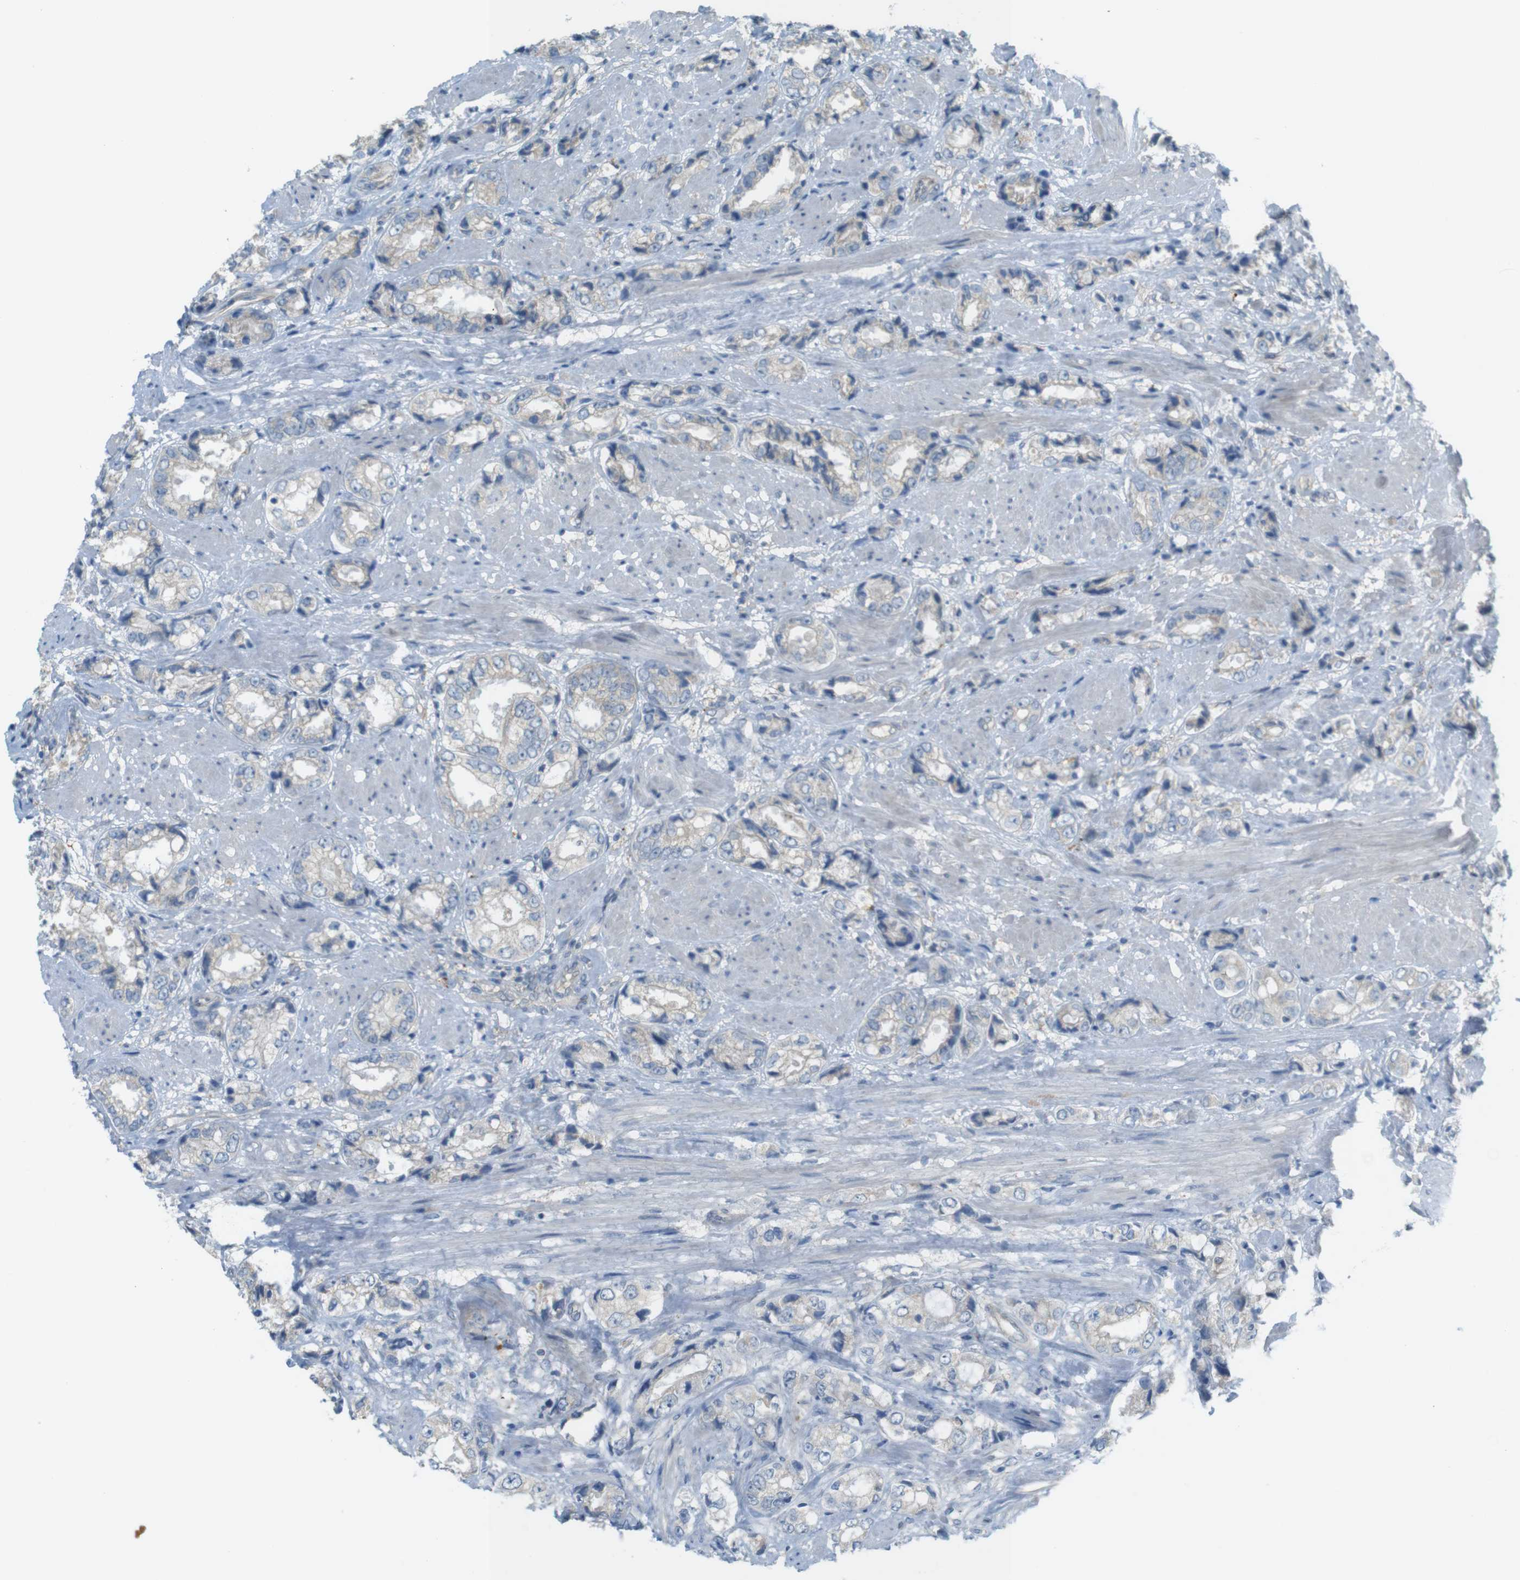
{"staining": {"intensity": "negative", "quantity": "none", "location": "none"}, "tissue": "prostate cancer", "cell_type": "Tumor cells", "image_type": "cancer", "snomed": [{"axis": "morphology", "description": "Adenocarcinoma, High grade"}, {"axis": "topography", "description": "Prostate"}], "caption": "Tumor cells are negative for brown protein staining in prostate high-grade adenocarcinoma. (DAB (3,3'-diaminobenzidine) IHC with hematoxylin counter stain).", "gene": "TMEM41B", "patient": {"sex": "male", "age": 61}}